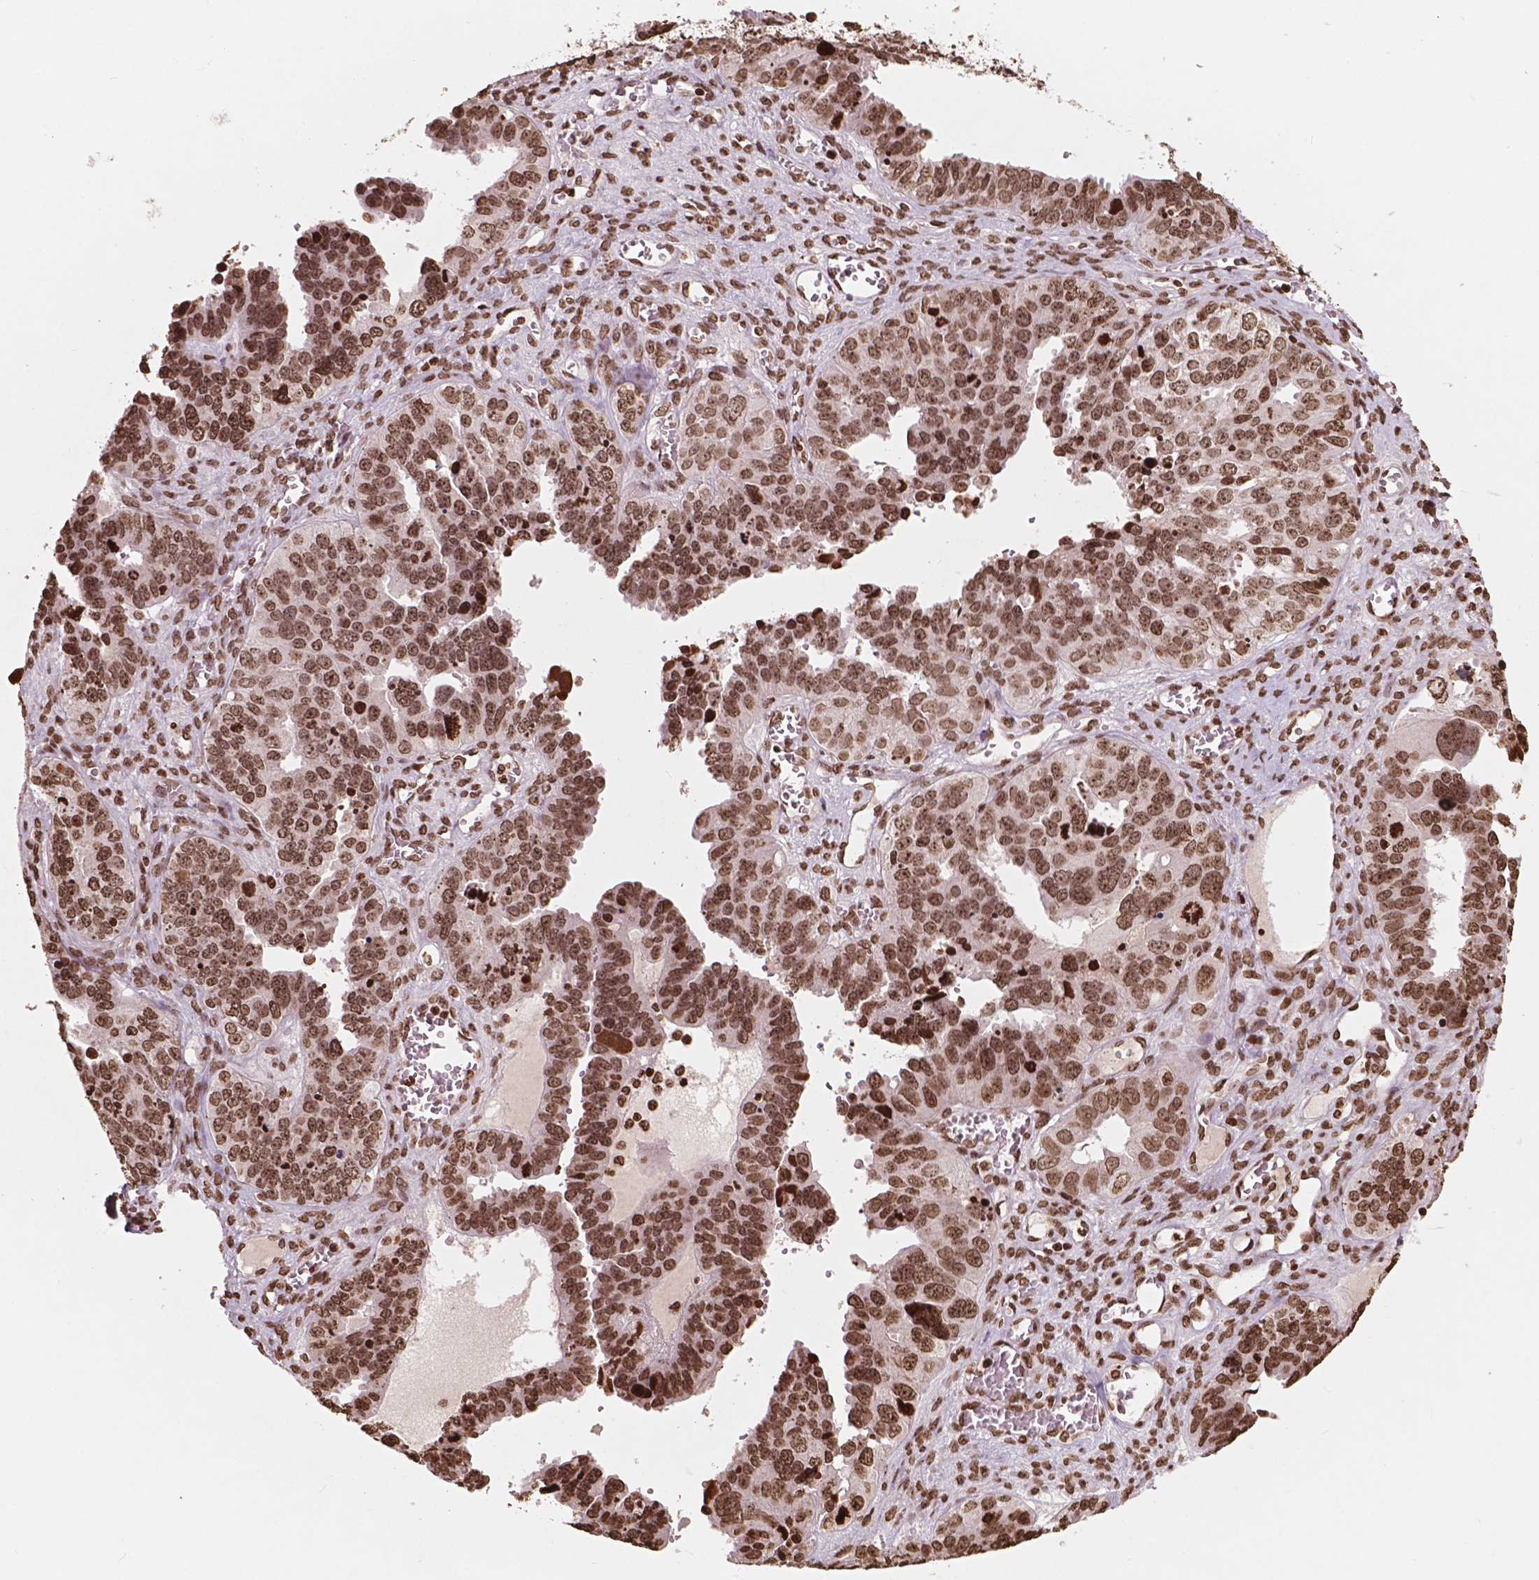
{"staining": {"intensity": "strong", "quantity": ">75%", "location": "nuclear"}, "tissue": "ovarian cancer", "cell_type": "Tumor cells", "image_type": "cancer", "snomed": [{"axis": "morphology", "description": "Cystadenocarcinoma, serous, NOS"}, {"axis": "topography", "description": "Ovary"}], "caption": "Immunohistochemistry (IHC) of ovarian cancer (serous cystadenocarcinoma) shows high levels of strong nuclear staining in about >75% of tumor cells.", "gene": "H3C7", "patient": {"sex": "female", "age": 76}}